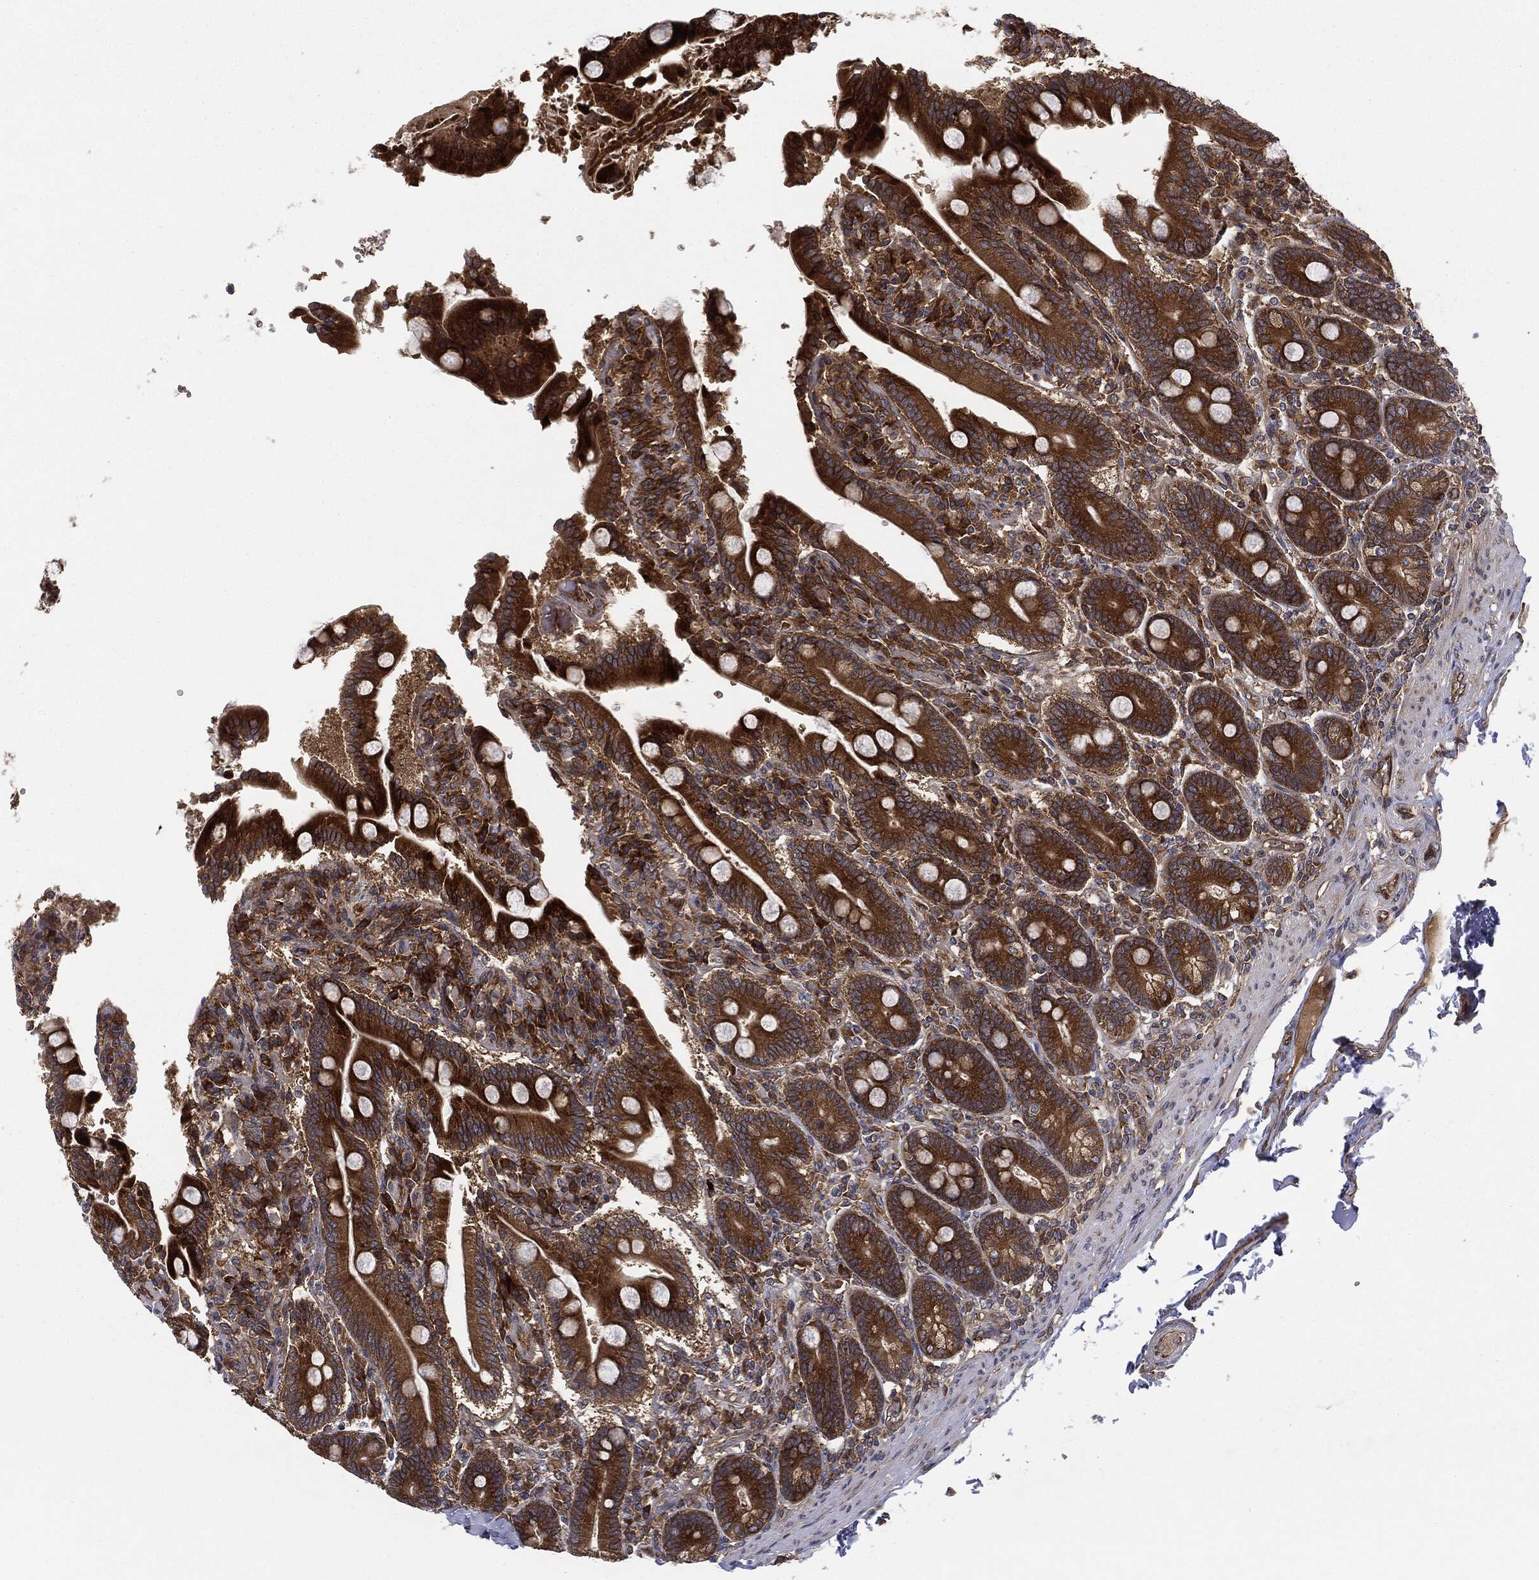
{"staining": {"intensity": "strong", "quantity": ">75%", "location": "cytoplasmic/membranous"}, "tissue": "duodenum", "cell_type": "Glandular cells", "image_type": "normal", "snomed": [{"axis": "morphology", "description": "Normal tissue, NOS"}, {"axis": "topography", "description": "Duodenum"}], "caption": "The immunohistochemical stain shows strong cytoplasmic/membranous staining in glandular cells of unremarkable duodenum.", "gene": "EIF2AK2", "patient": {"sex": "female", "age": 62}}